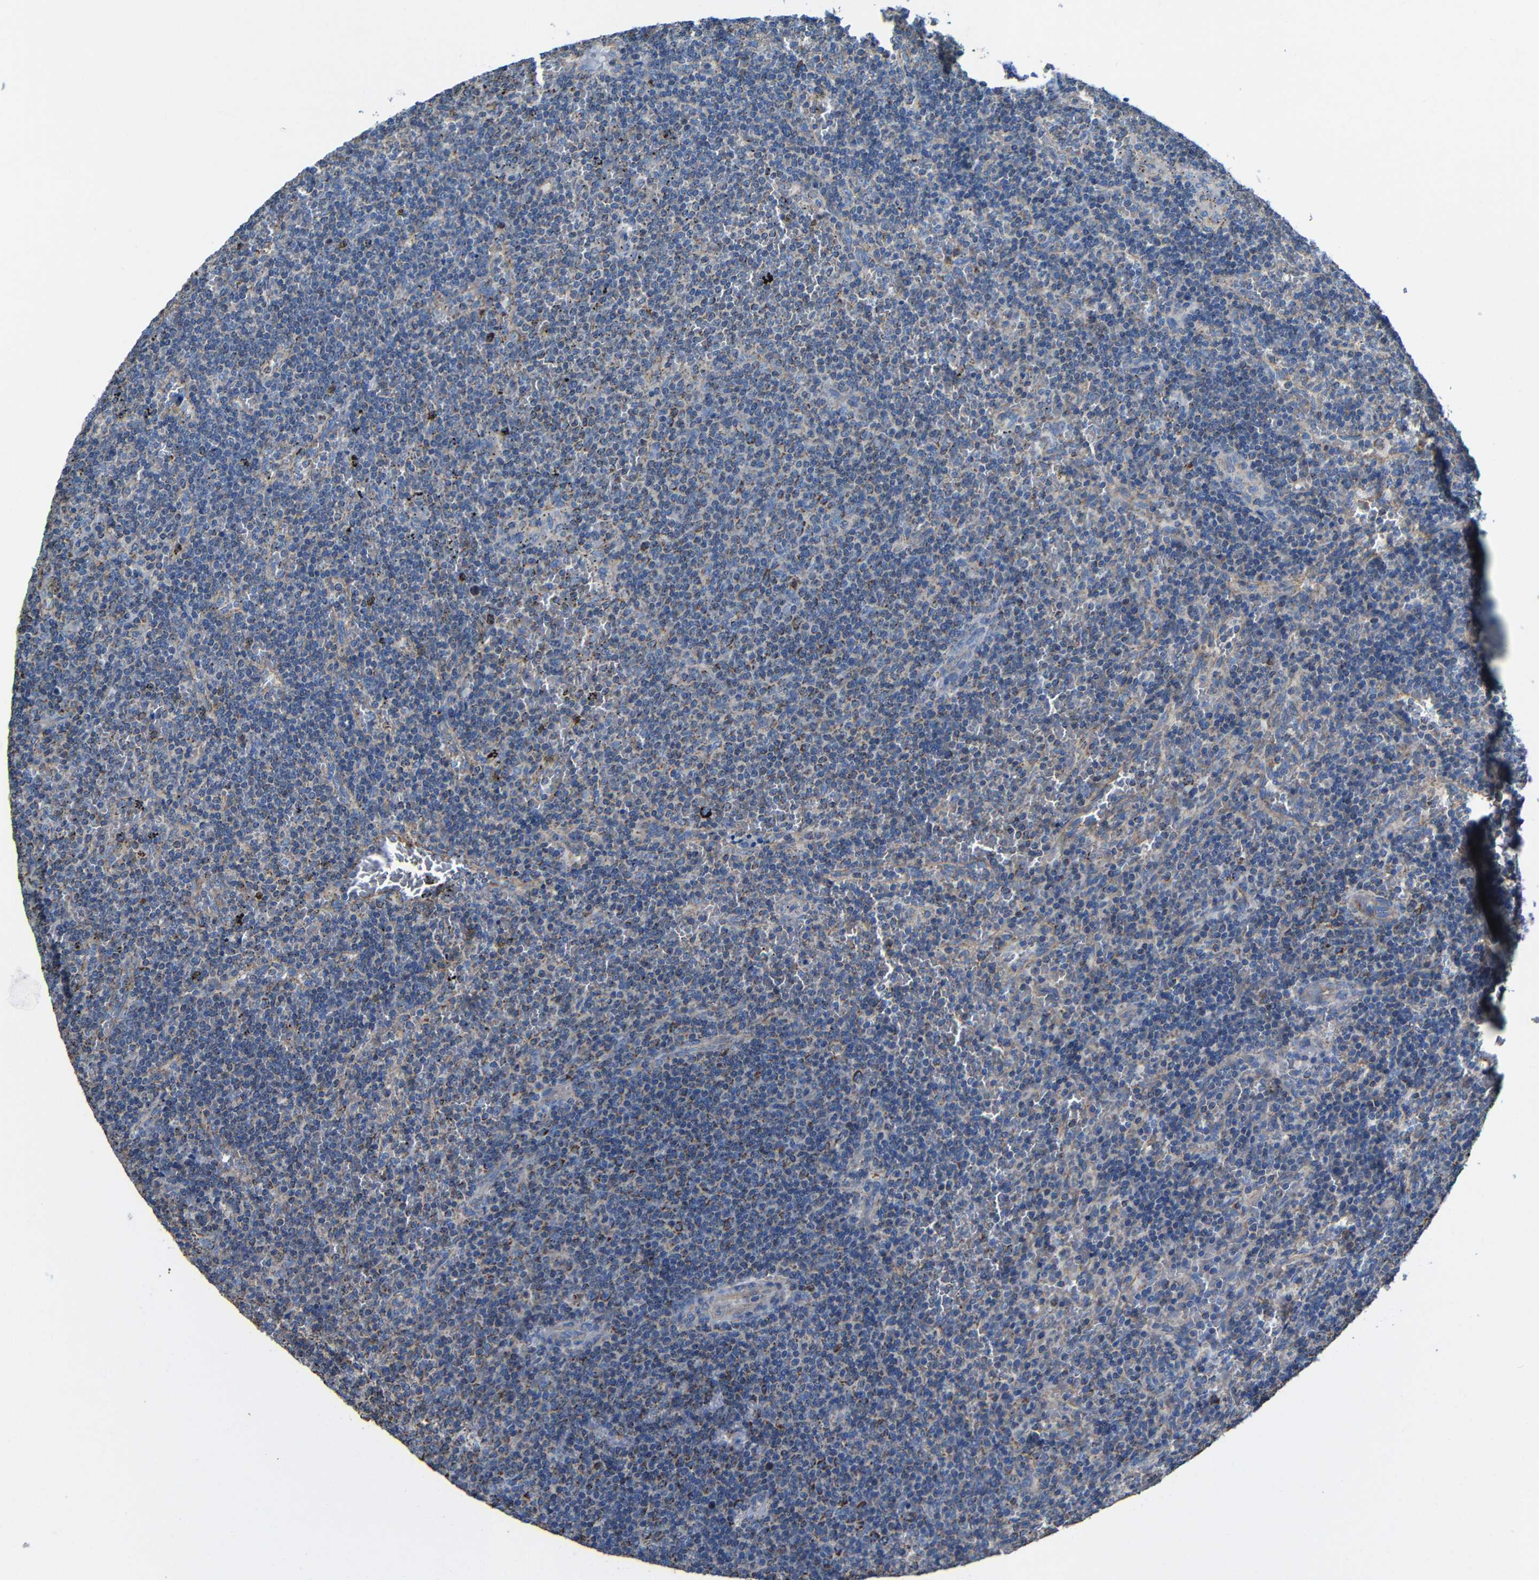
{"staining": {"intensity": "moderate", "quantity": "25%-75%", "location": "cytoplasmic/membranous"}, "tissue": "lymphoma", "cell_type": "Tumor cells", "image_type": "cancer", "snomed": [{"axis": "morphology", "description": "Malignant lymphoma, non-Hodgkin's type, Low grade"}, {"axis": "topography", "description": "Spleen"}], "caption": "About 25%-75% of tumor cells in lymphoma reveal moderate cytoplasmic/membranous protein expression as visualized by brown immunohistochemical staining.", "gene": "INTS6L", "patient": {"sex": "female", "age": 50}}